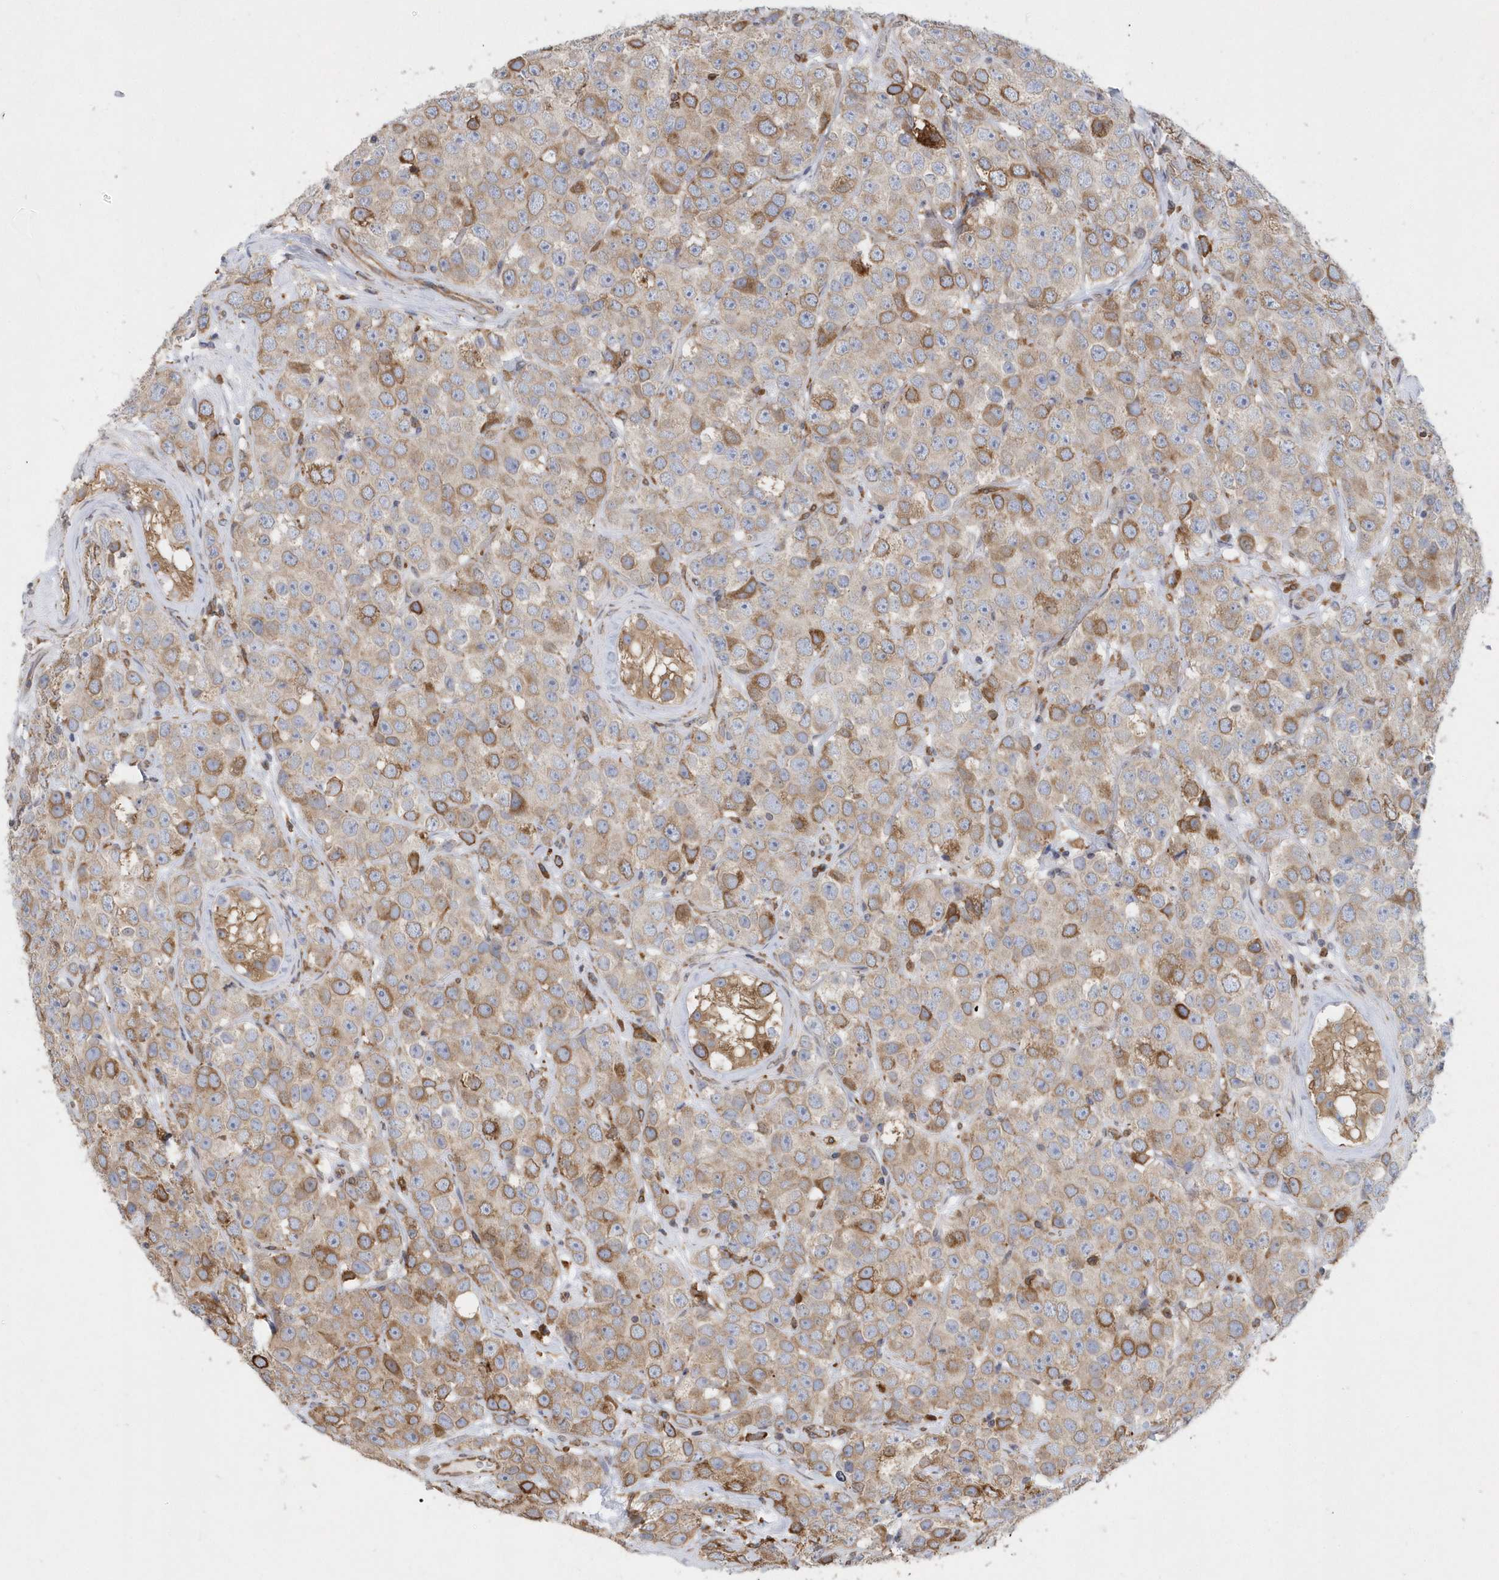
{"staining": {"intensity": "moderate", "quantity": "25%-75%", "location": "cytoplasmic/membranous"}, "tissue": "testis cancer", "cell_type": "Tumor cells", "image_type": "cancer", "snomed": [{"axis": "morphology", "description": "Seminoma, NOS"}, {"axis": "topography", "description": "Testis"}], "caption": "This is an image of immunohistochemistry (IHC) staining of testis seminoma, which shows moderate positivity in the cytoplasmic/membranous of tumor cells.", "gene": "VAMP7", "patient": {"sex": "male", "age": 28}}